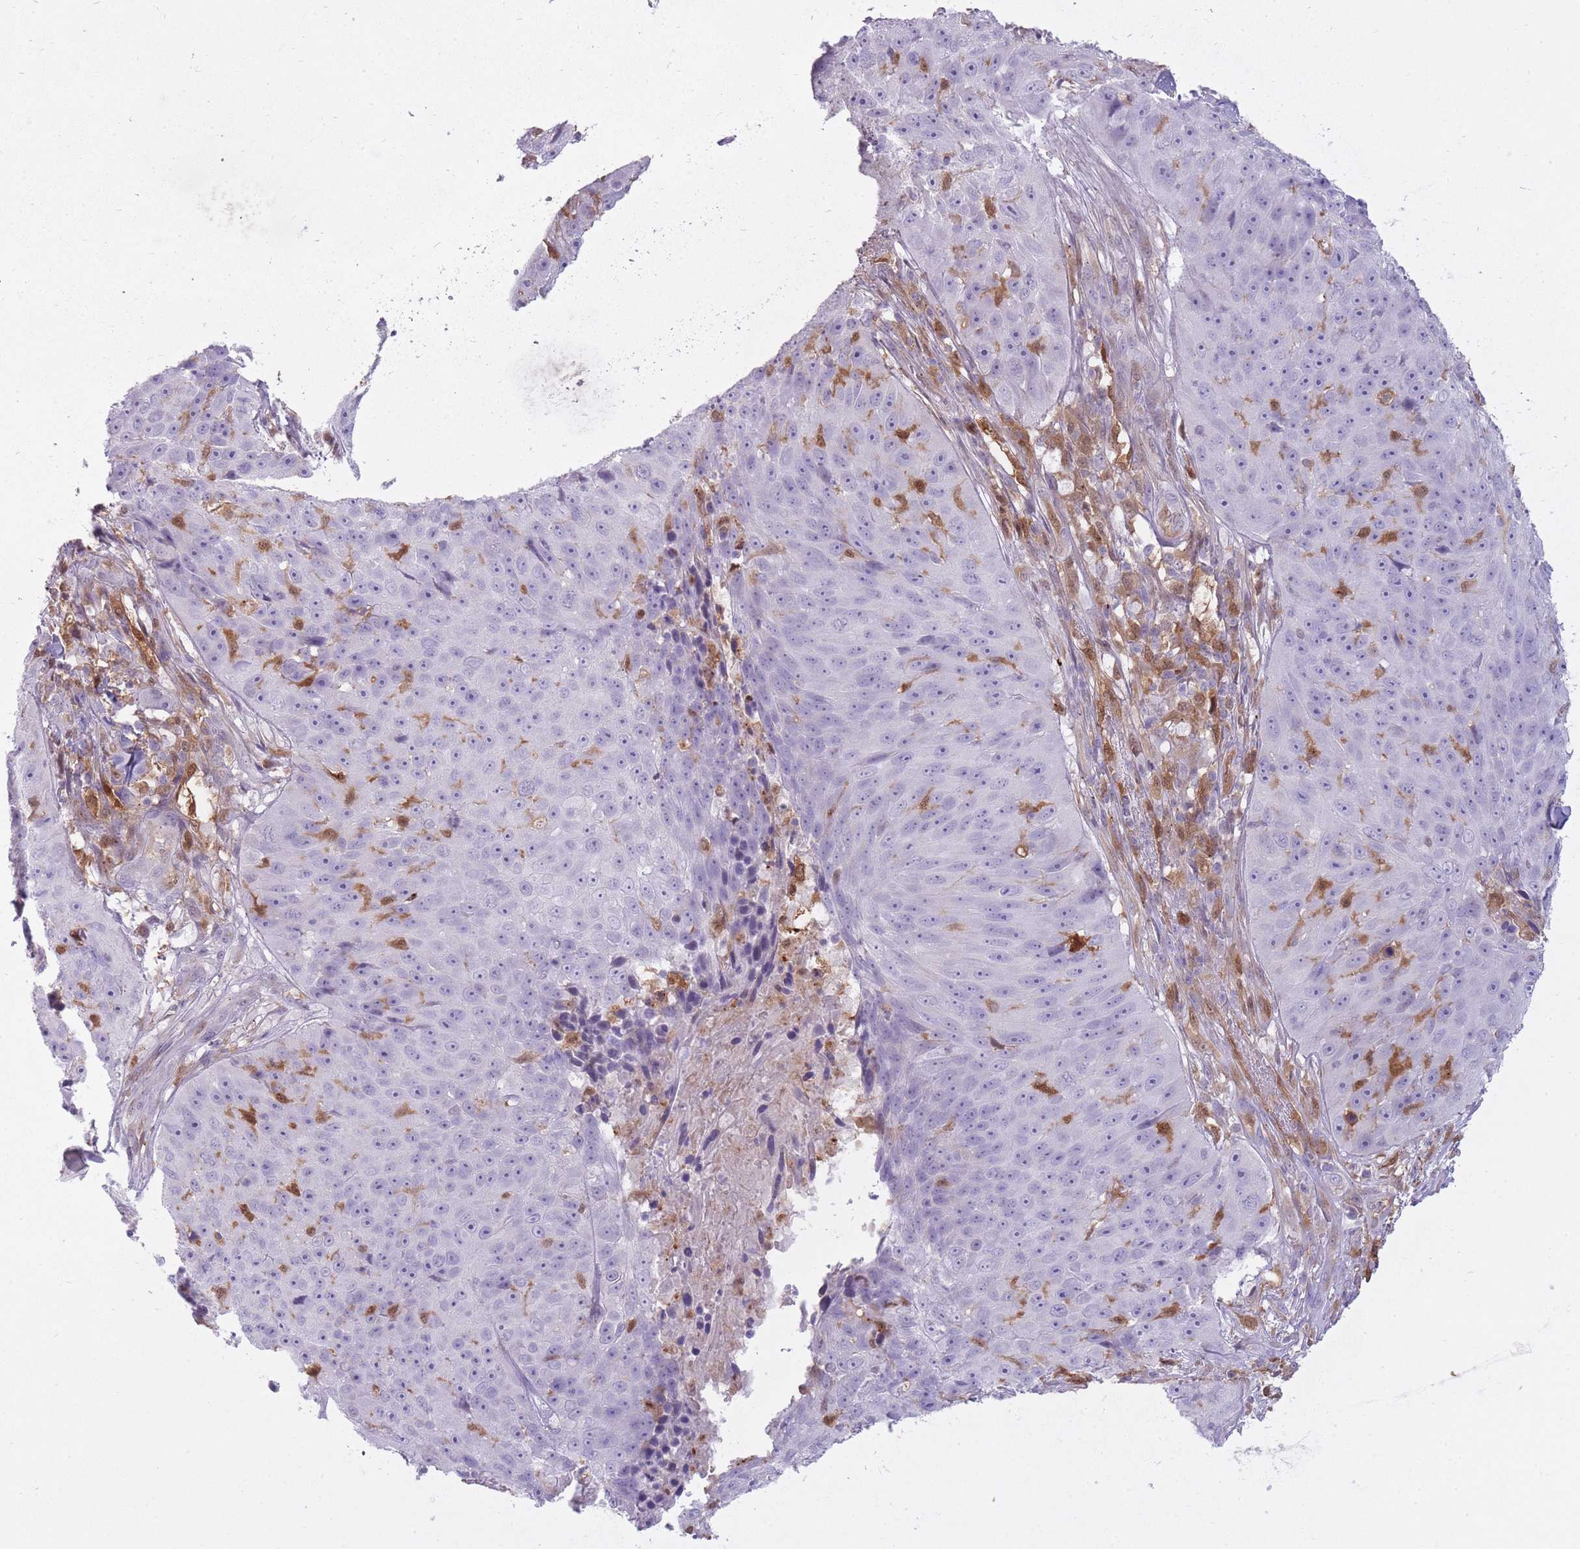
{"staining": {"intensity": "negative", "quantity": "none", "location": "none"}, "tissue": "skin cancer", "cell_type": "Tumor cells", "image_type": "cancer", "snomed": [{"axis": "morphology", "description": "Squamous cell carcinoma, NOS"}, {"axis": "topography", "description": "Skin"}], "caption": "This is a image of immunohistochemistry staining of skin cancer, which shows no positivity in tumor cells.", "gene": "LGALS9", "patient": {"sex": "female", "age": 87}}